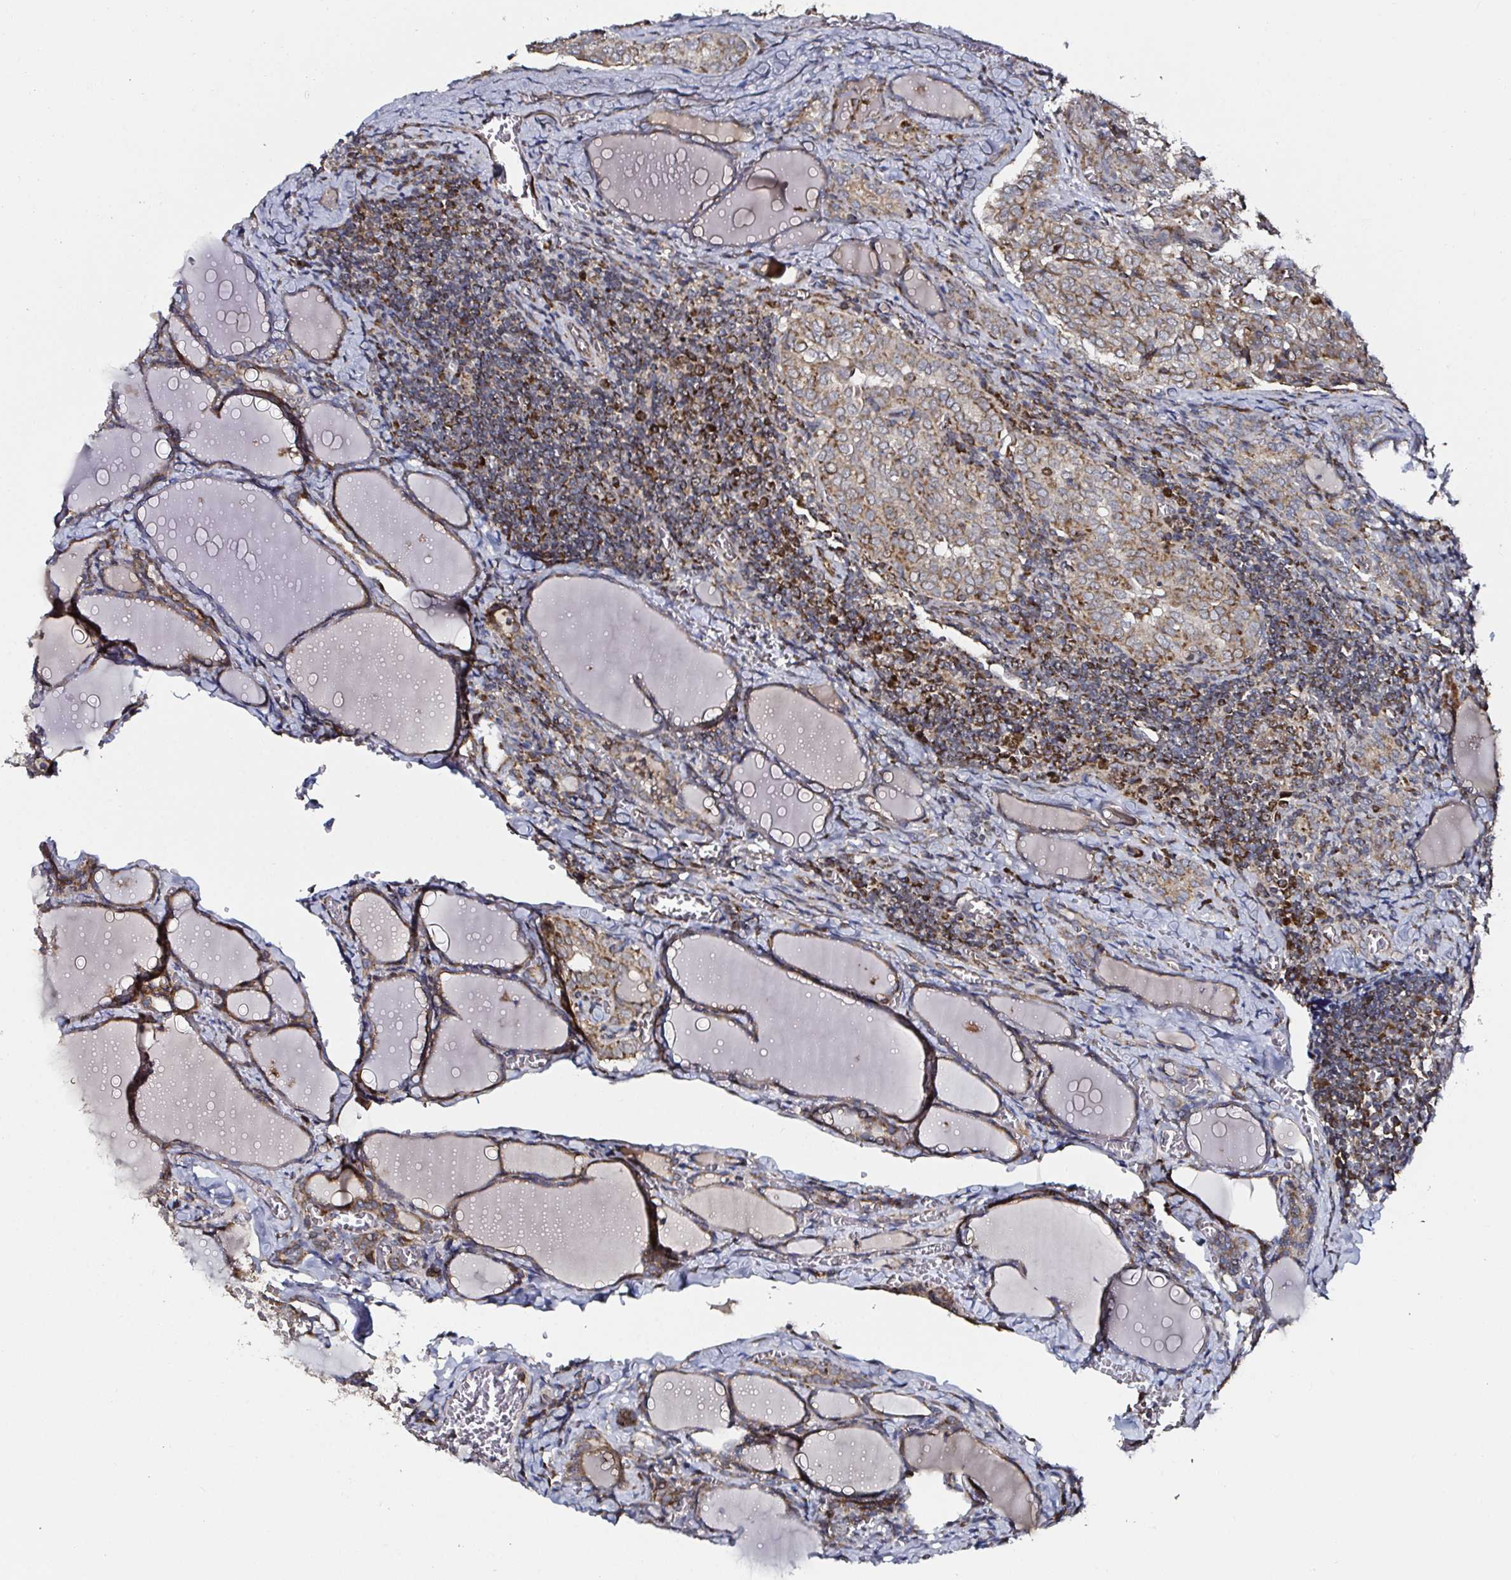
{"staining": {"intensity": "moderate", "quantity": ">75%", "location": "cytoplasmic/membranous"}, "tissue": "thyroid cancer", "cell_type": "Tumor cells", "image_type": "cancer", "snomed": [{"axis": "morphology", "description": "Papillary adenocarcinoma, NOS"}, {"axis": "topography", "description": "Thyroid gland"}], "caption": "Thyroid papillary adenocarcinoma tissue displays moderate cytoplasmic/membranous expression in about >75% of tumor cells", "gene": "ATAD3B", "patient": {"sex": "female", "age": 30}}